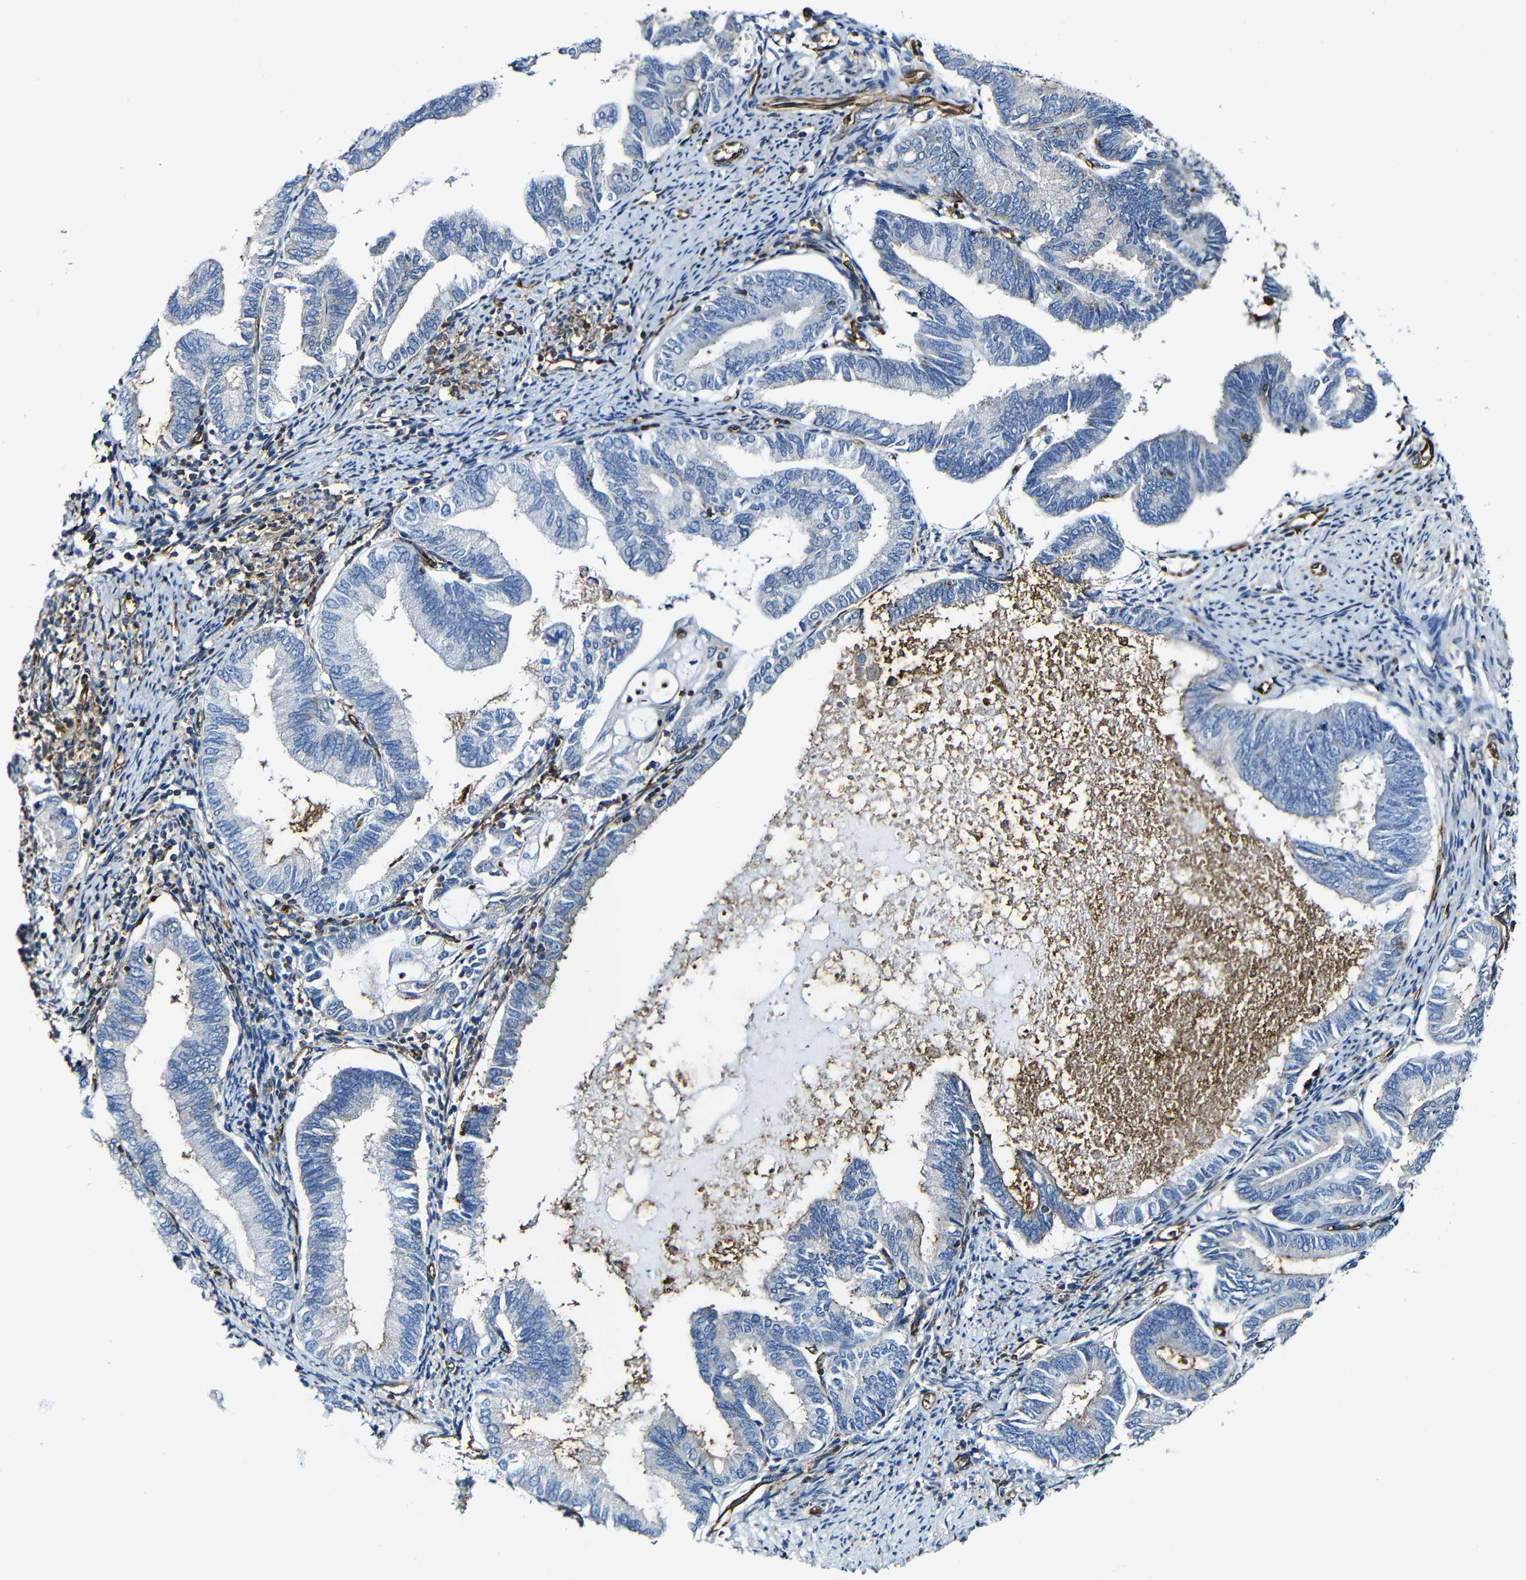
{"staining": {"intensity": "negative", "quantity": "none", "location": "none"}, "tissue": "endometrial cancer", "cell_type": "Tumor cells", "image_type": "cancer", "snomed": [{"axis": "morphology", "description": "Adenocarcinoma, NOS"}, {"axis": "topography", "description": "Endometrium"}], "caption": "This is an immunohistochemistry (IHC) image of endometrial adenocarcinoma. There is no expression in tumor cells.", "gene": "MSN", "patient": {"sex": "female", "age": 86}}